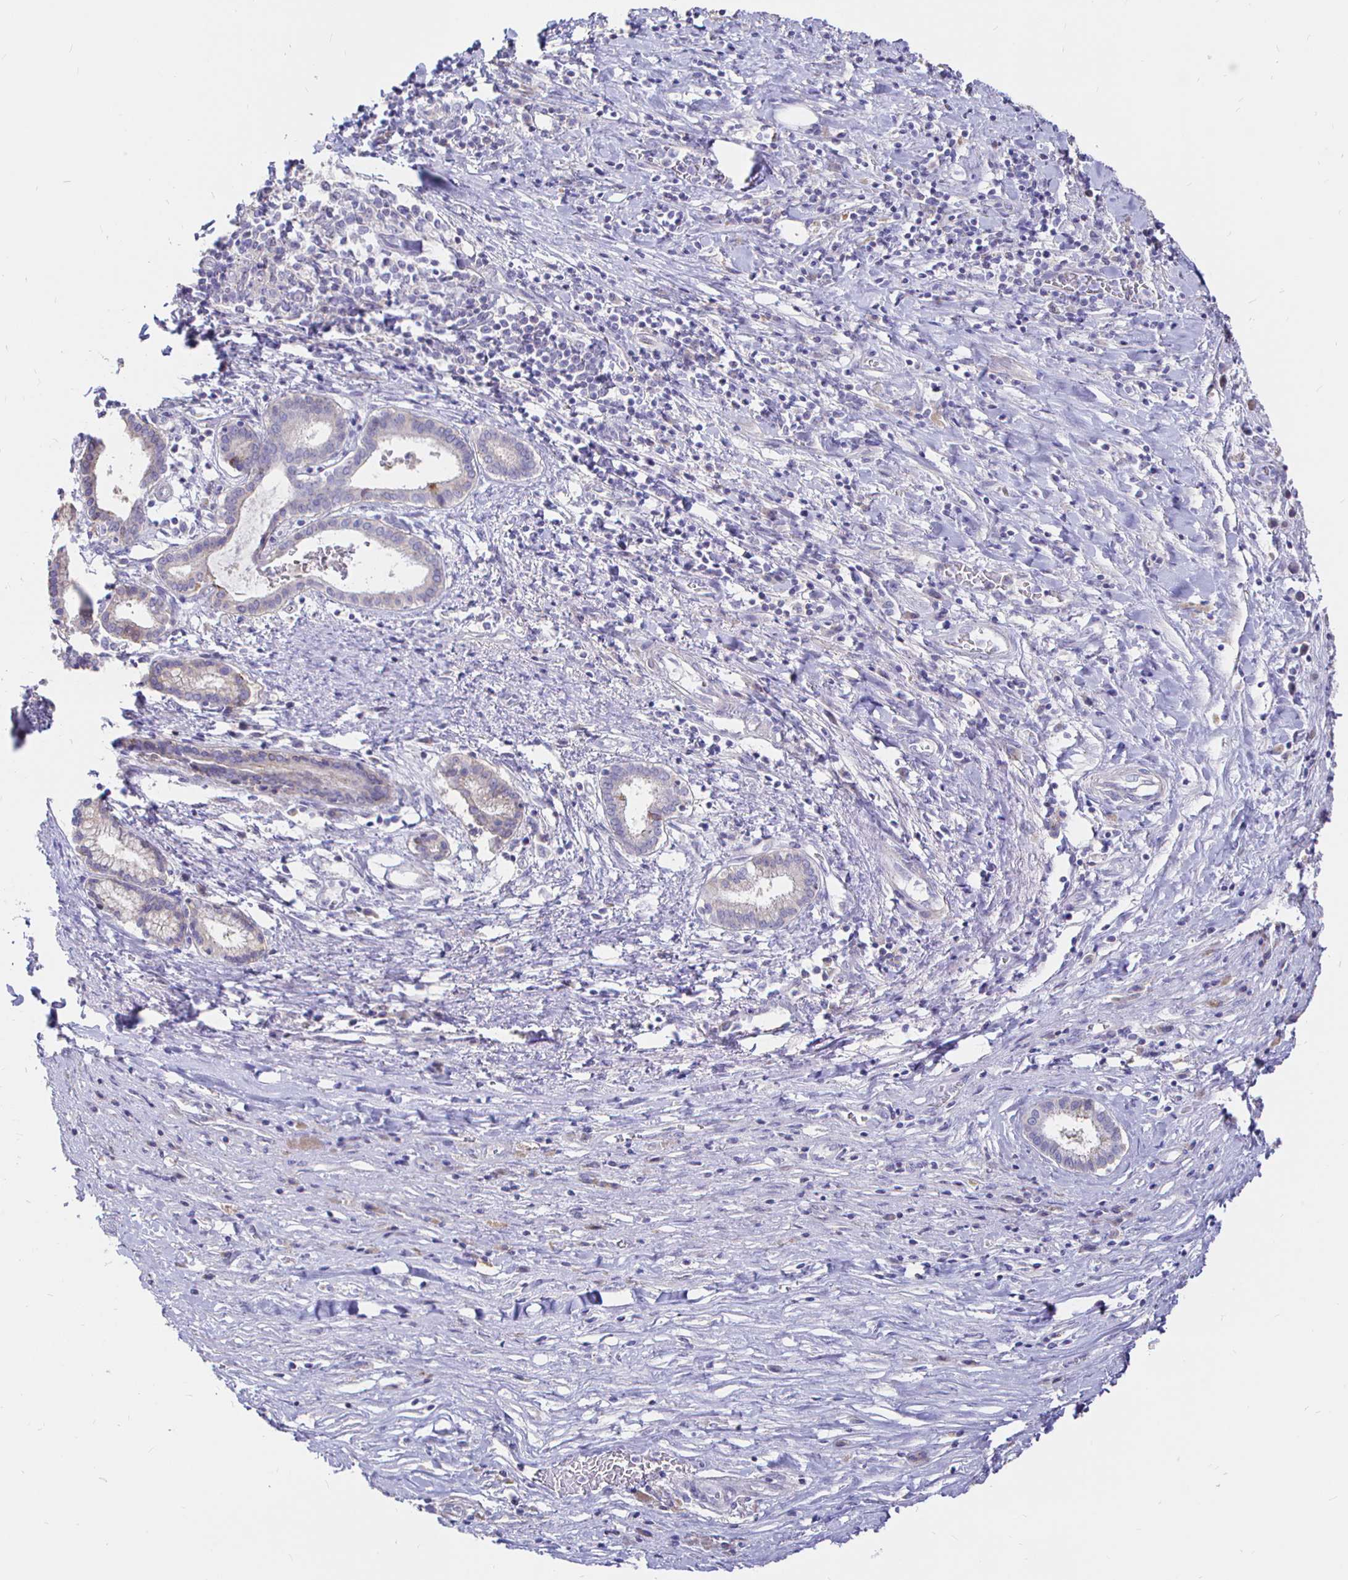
{"staining": {"intensity": "negative", "quantity": "none", "location": "none"}, "tissue": "pancreatic cancer", "cell_type": "Tumor cells", "image_type": "cancer", "snomed": [{"axis": "morphology", "description": "Adenocarcinoma, NOS"}, {"axis": "topography", "description": "Pancreas"}], "caption": "Pancreatic cancer was stained to show a protein in brown. There is no significant positivity in tumor cells. (DAB (3,3'-diaminobenzidine) IHC, high magnification).", "gene": "NECAB1", "patient": {"sex": "male", "age": 63}}